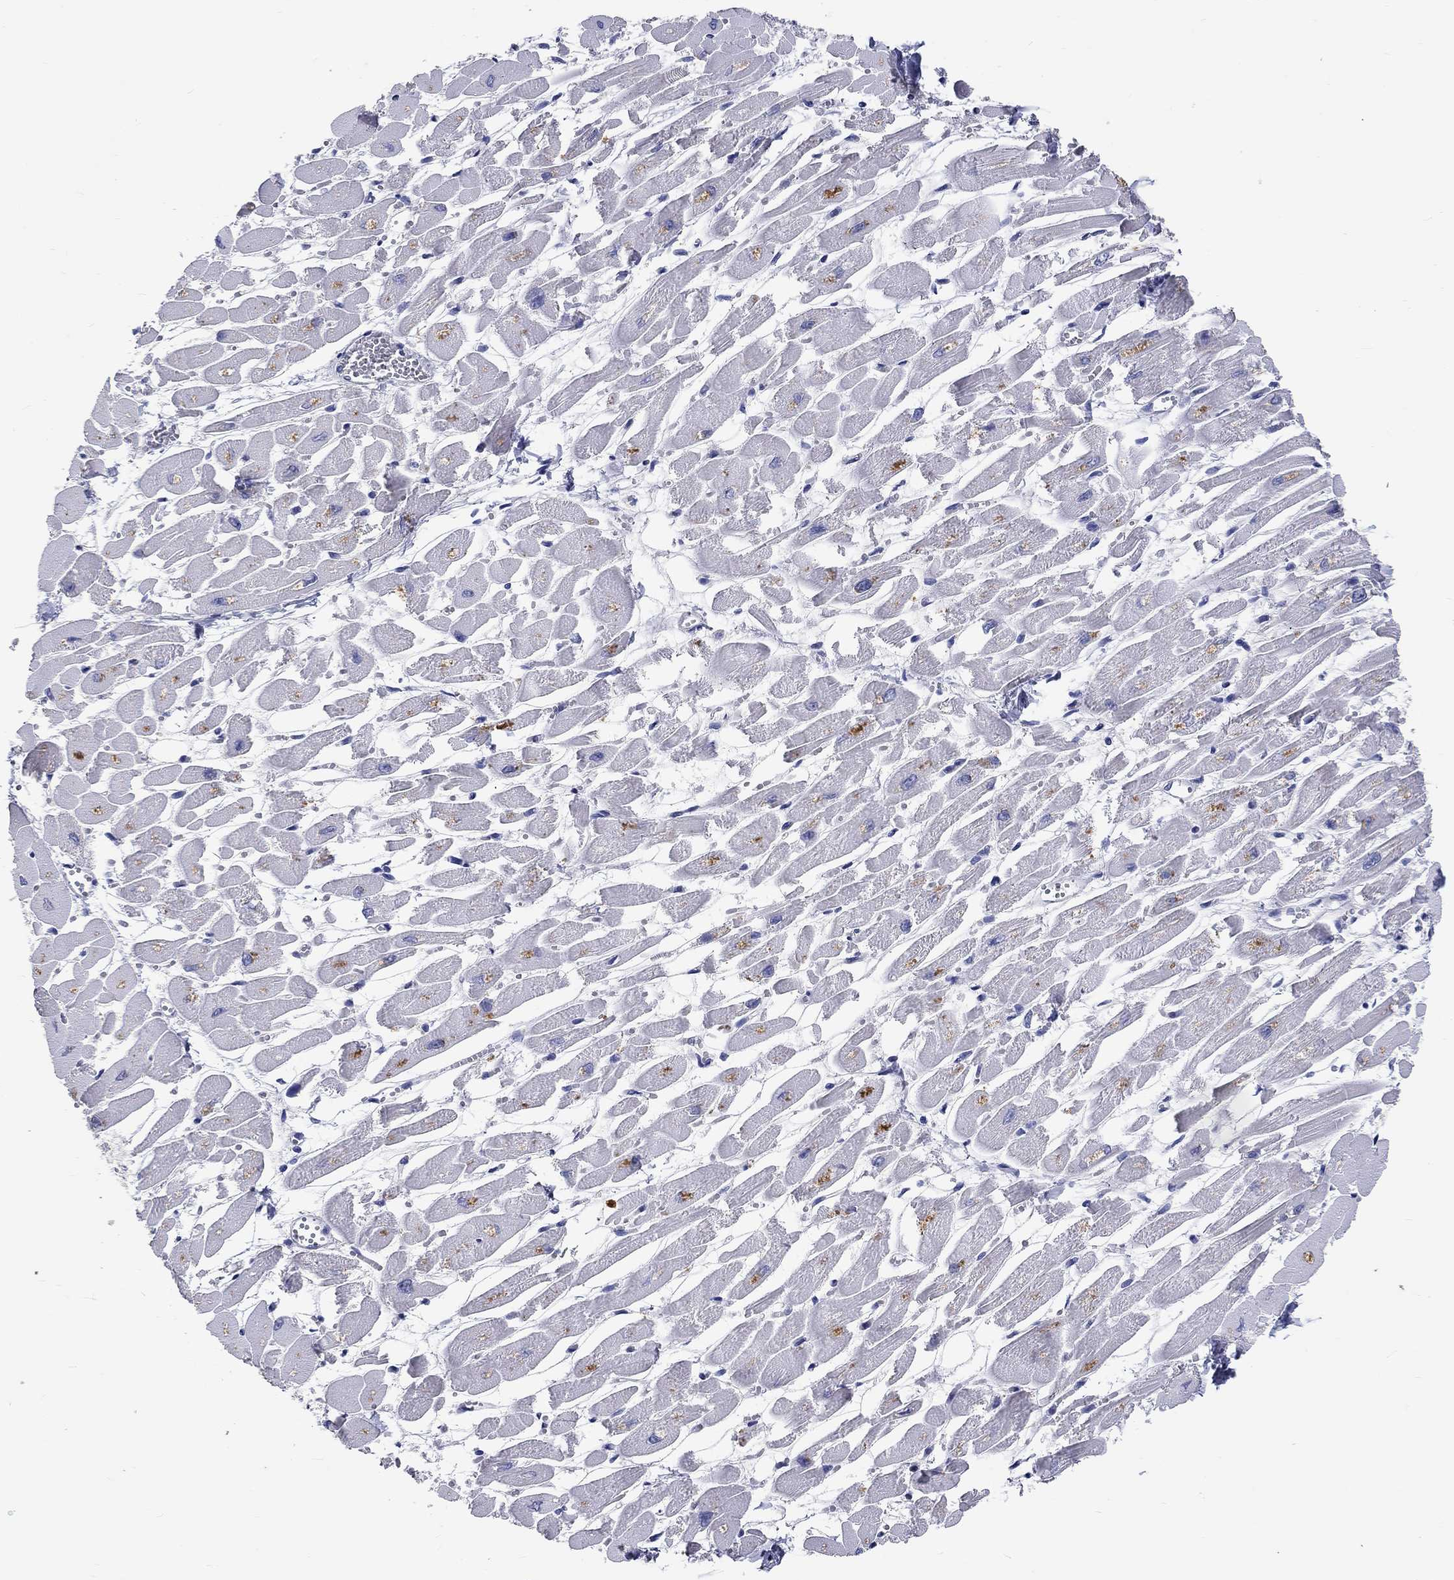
{"staining": {"intensity": "negative", "quantity": "none", "location": "none"}, "tissue": "heart muscle", "cell_type": "Cardiomyocytes", "image_type": "normal", "snomed": [{"axis": "morphology", "description": "Normal tissue, NOS"}, {"axis": "topography", "description": "Heart"}], "caption": "A high-resolution histopathology image shows immunohistochemistry staining of normal heart muscle, which shows no significant staining in cardiomyocytes. (DAB IHC with hematoxylin counter stain).", "gene": "GRIN1", "patient": {"sex": "female", "age": 52}}